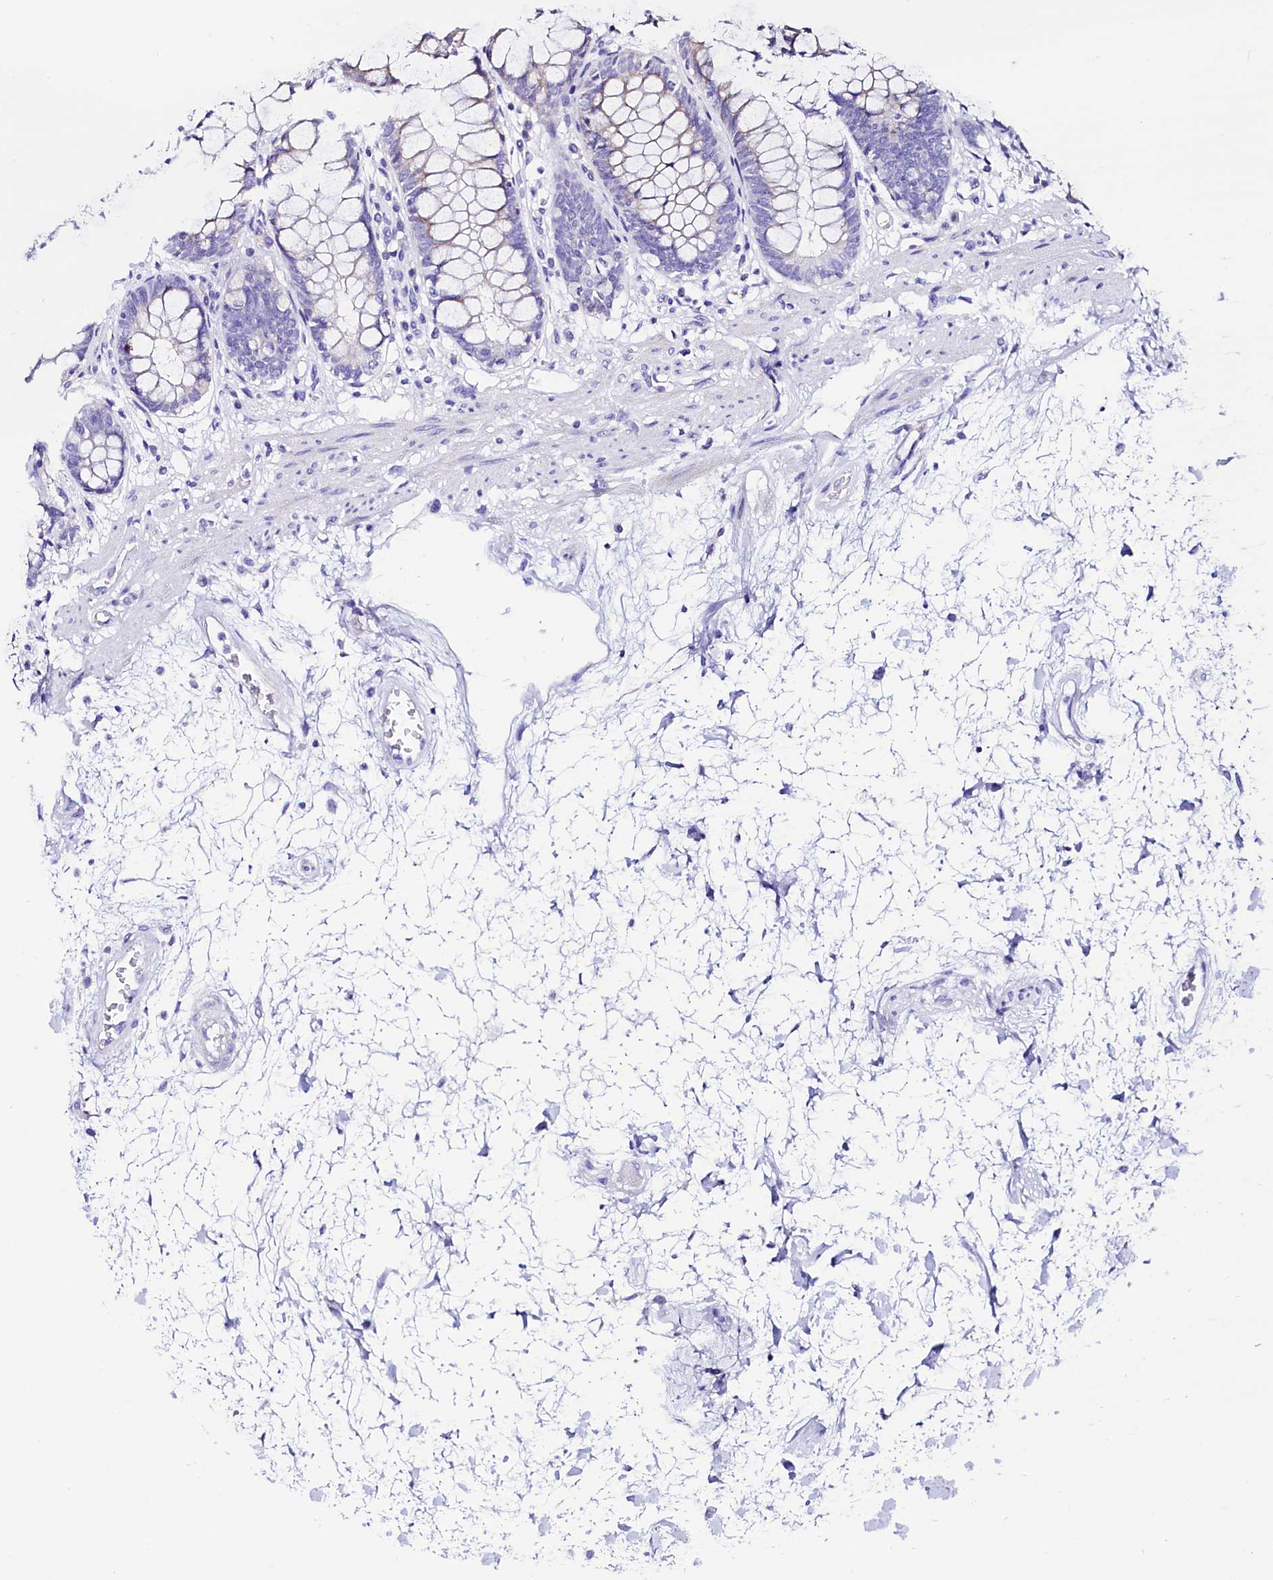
{"staining": {"intensity": "negative", "quantity": "none", "location": "none"}, "tissue": "rectum", "cell_type": "Glandular cells", "image_type": "normal", "snomed": [{"axis": "morphology", "description": "Normal tissue, NOS"}, {"axis": "topography", "description": "Rectum"}], "caption": "Human rectum stained for a protein using immunohistochemistry (IHC) displays no expression in glandular cells.", "gene": "RBP3", "patient": {"sex": "male", "age": 64}}